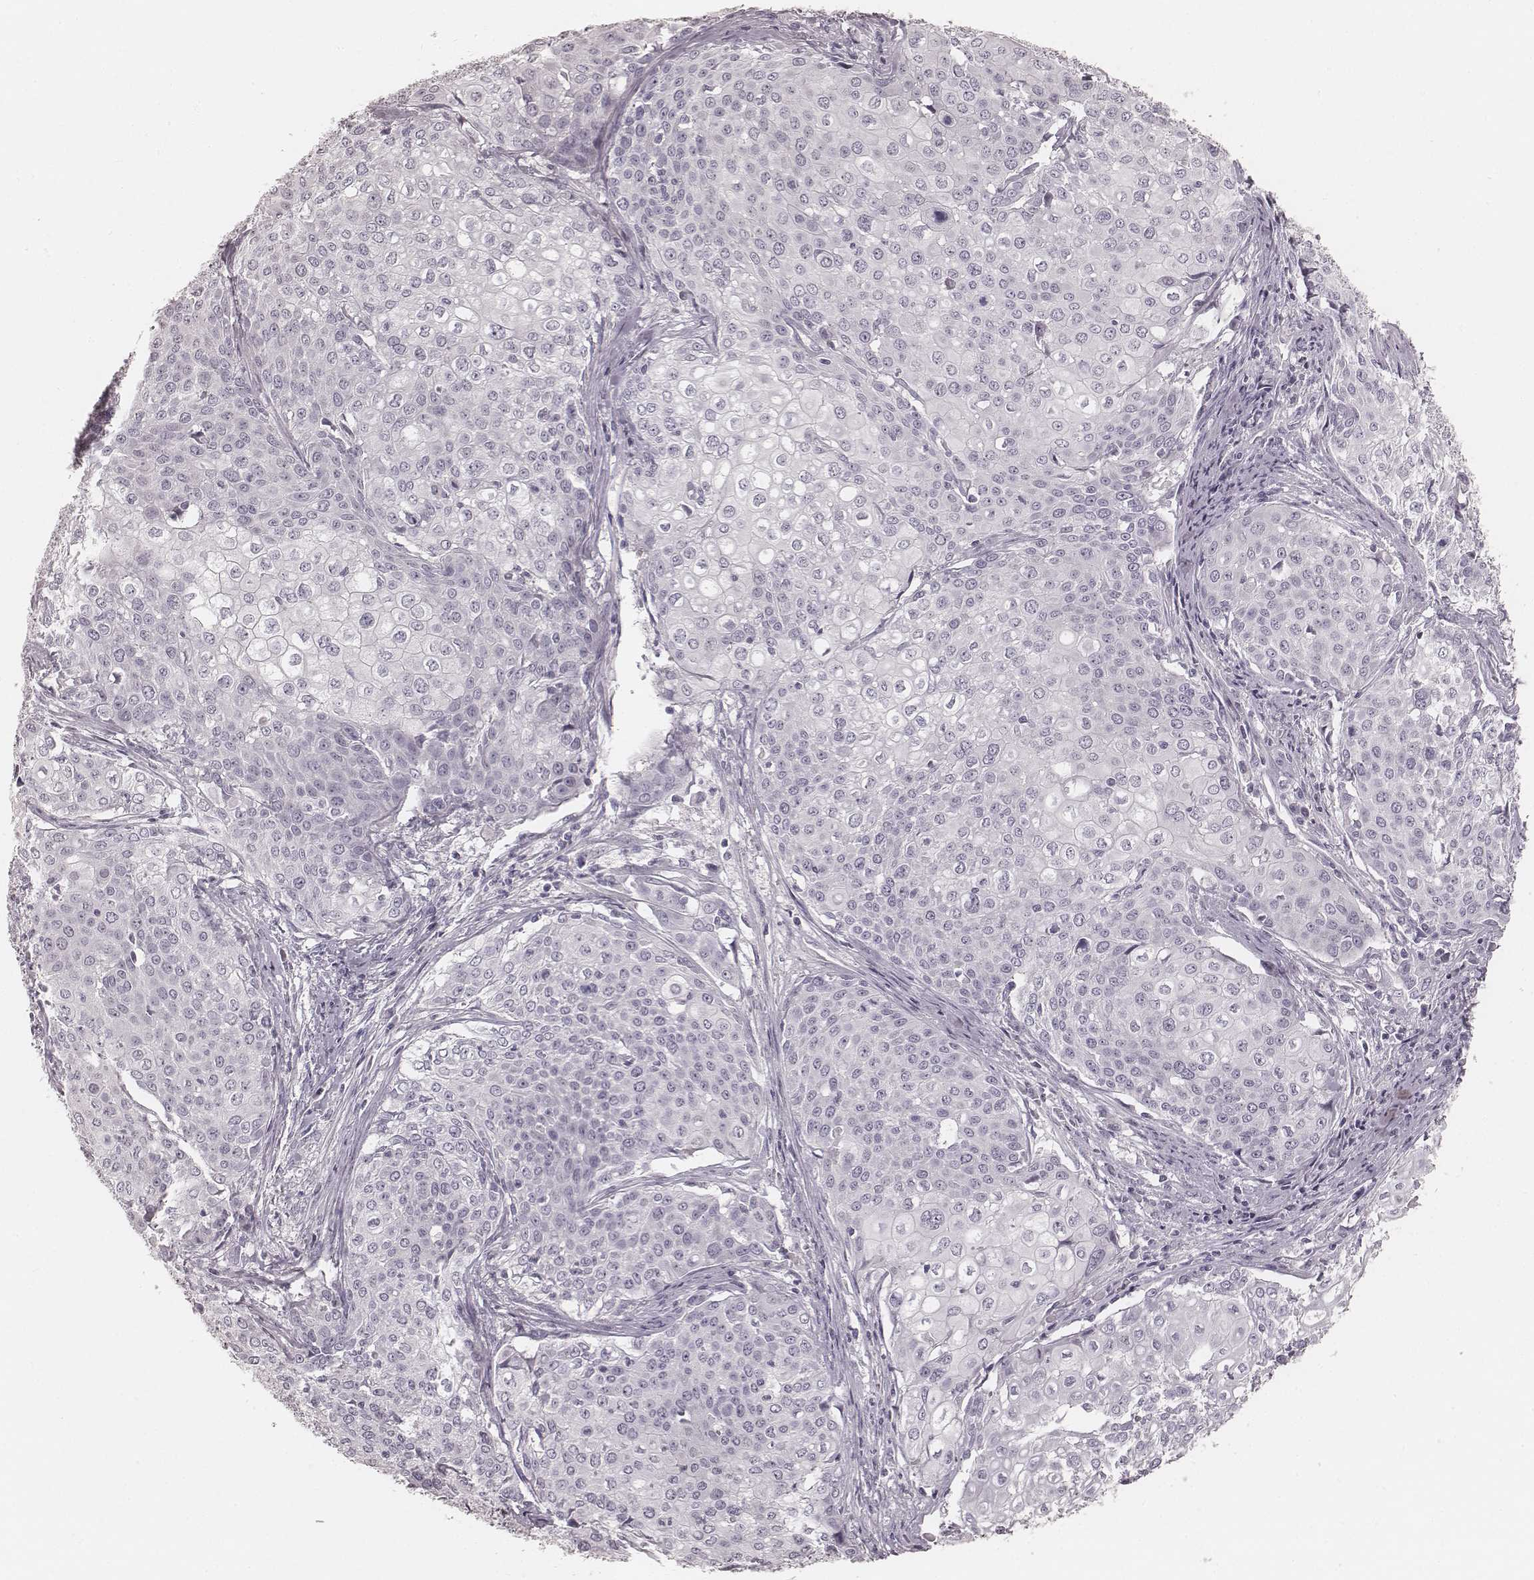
{"staining": {"intensity": "negative", "quantity": "none", "location": "none"}, "tissue": "cervical cancer", "cell_type": "Tumor cells", "image_type": "cancer", "snomed": [{"axis": "morphology", "description": "Squamous cell carcinoma, NOS"}, {"axis": "topography", "description": "Cervix"}], "caption": "Cervical cancer (squamous cell carcinoma) stained for a protein using immunohistochemistry (IHC) displays no staining tumor cells.", "gene": "KRT26", "patient": {"sex": "female", "age": 39}}